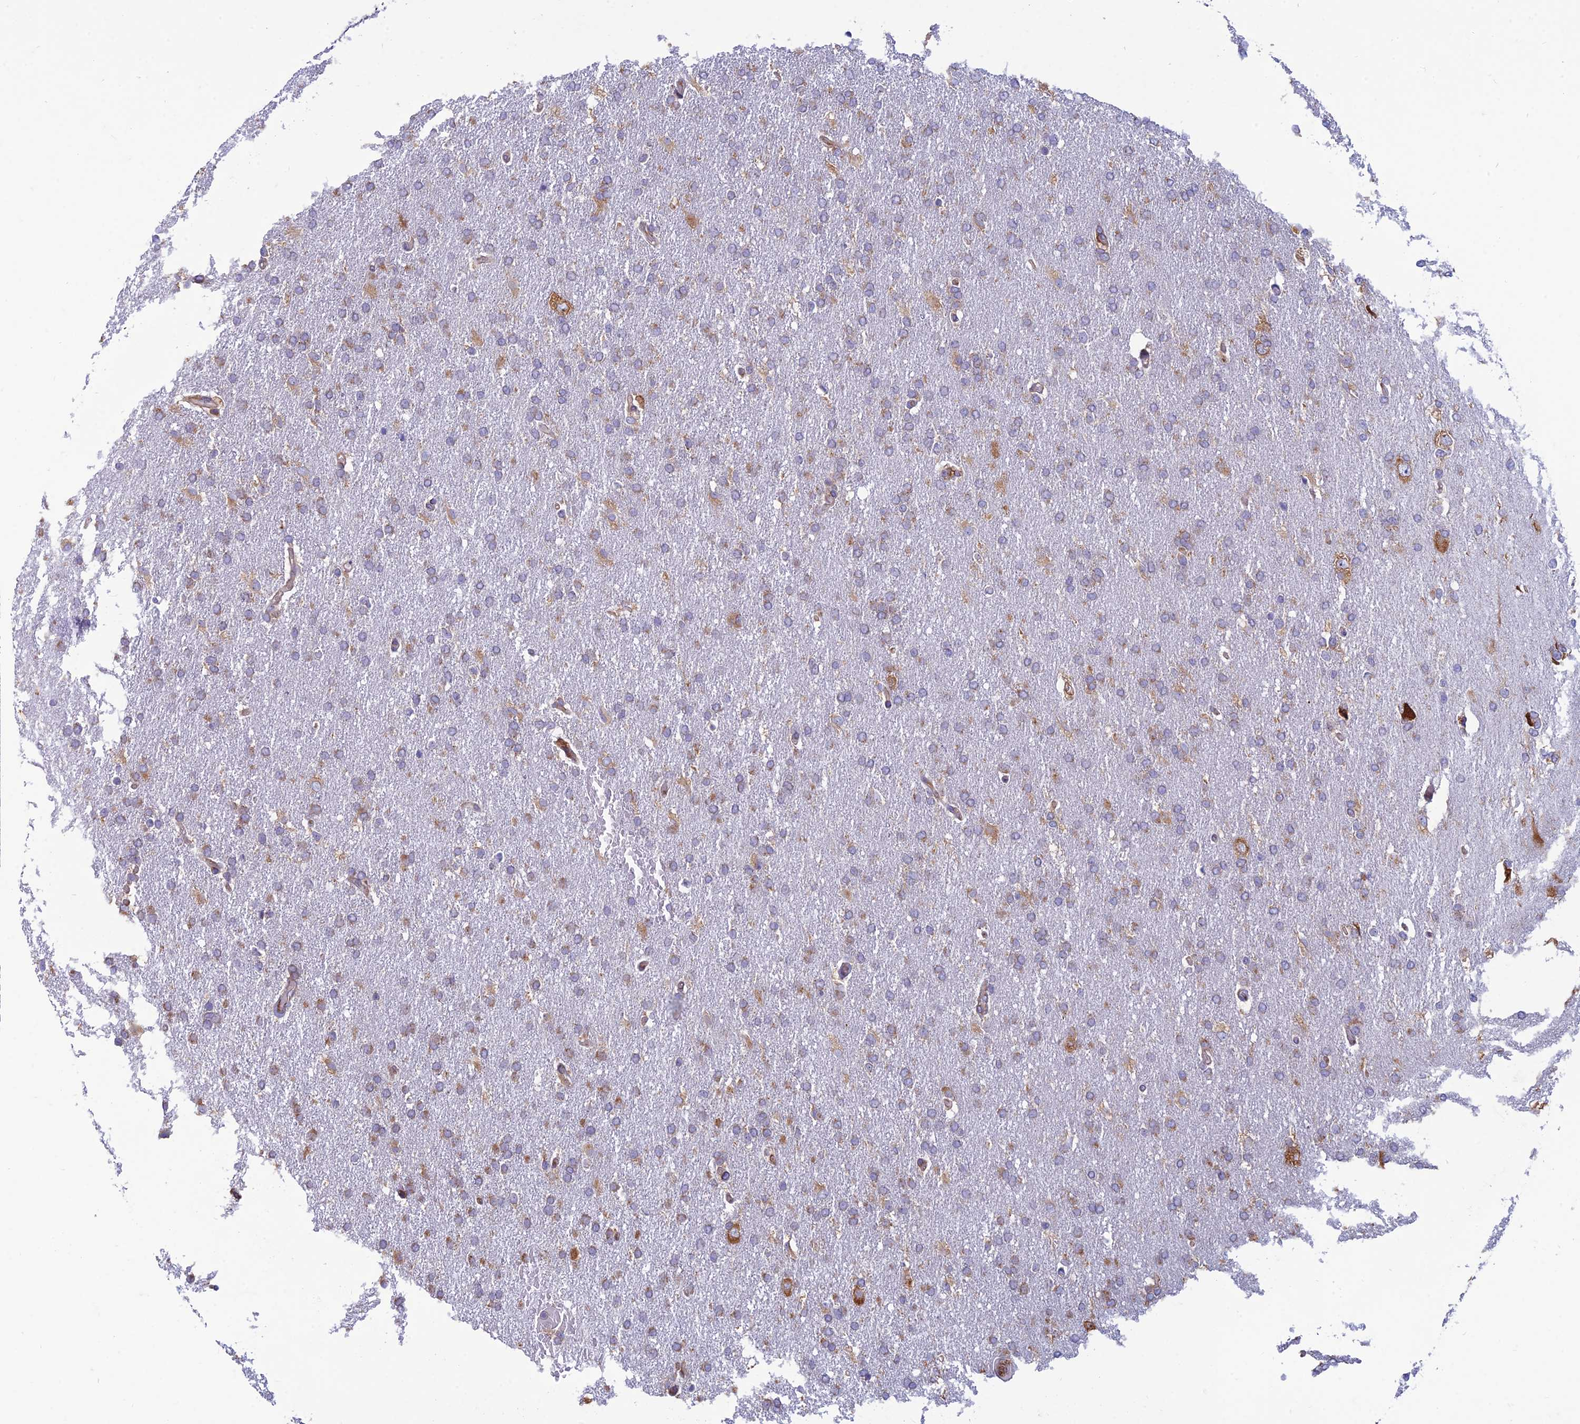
{"staining": {"intensity": "moderate", "quantity": "<25%", "location": "cytoplasmic/membranous"}, "tissue": "glioma", "cell_type": "Tumor cells", "image_type": "cancer", "snomed": [{"axis": "morphology", "description": "Glioma, malignant, High grade"}, {"axis": "topography", "description": "Brain"}], "caption": "An image showing moderate cytoplasmic/membranous positivity in approximately <25% of tumor cells in malignant high-grade glioma, as visualized by brown immunohistochemical staining.", "gene": "RPL17-C18orf32", "patient": {"sex": "male", "age": 72}}